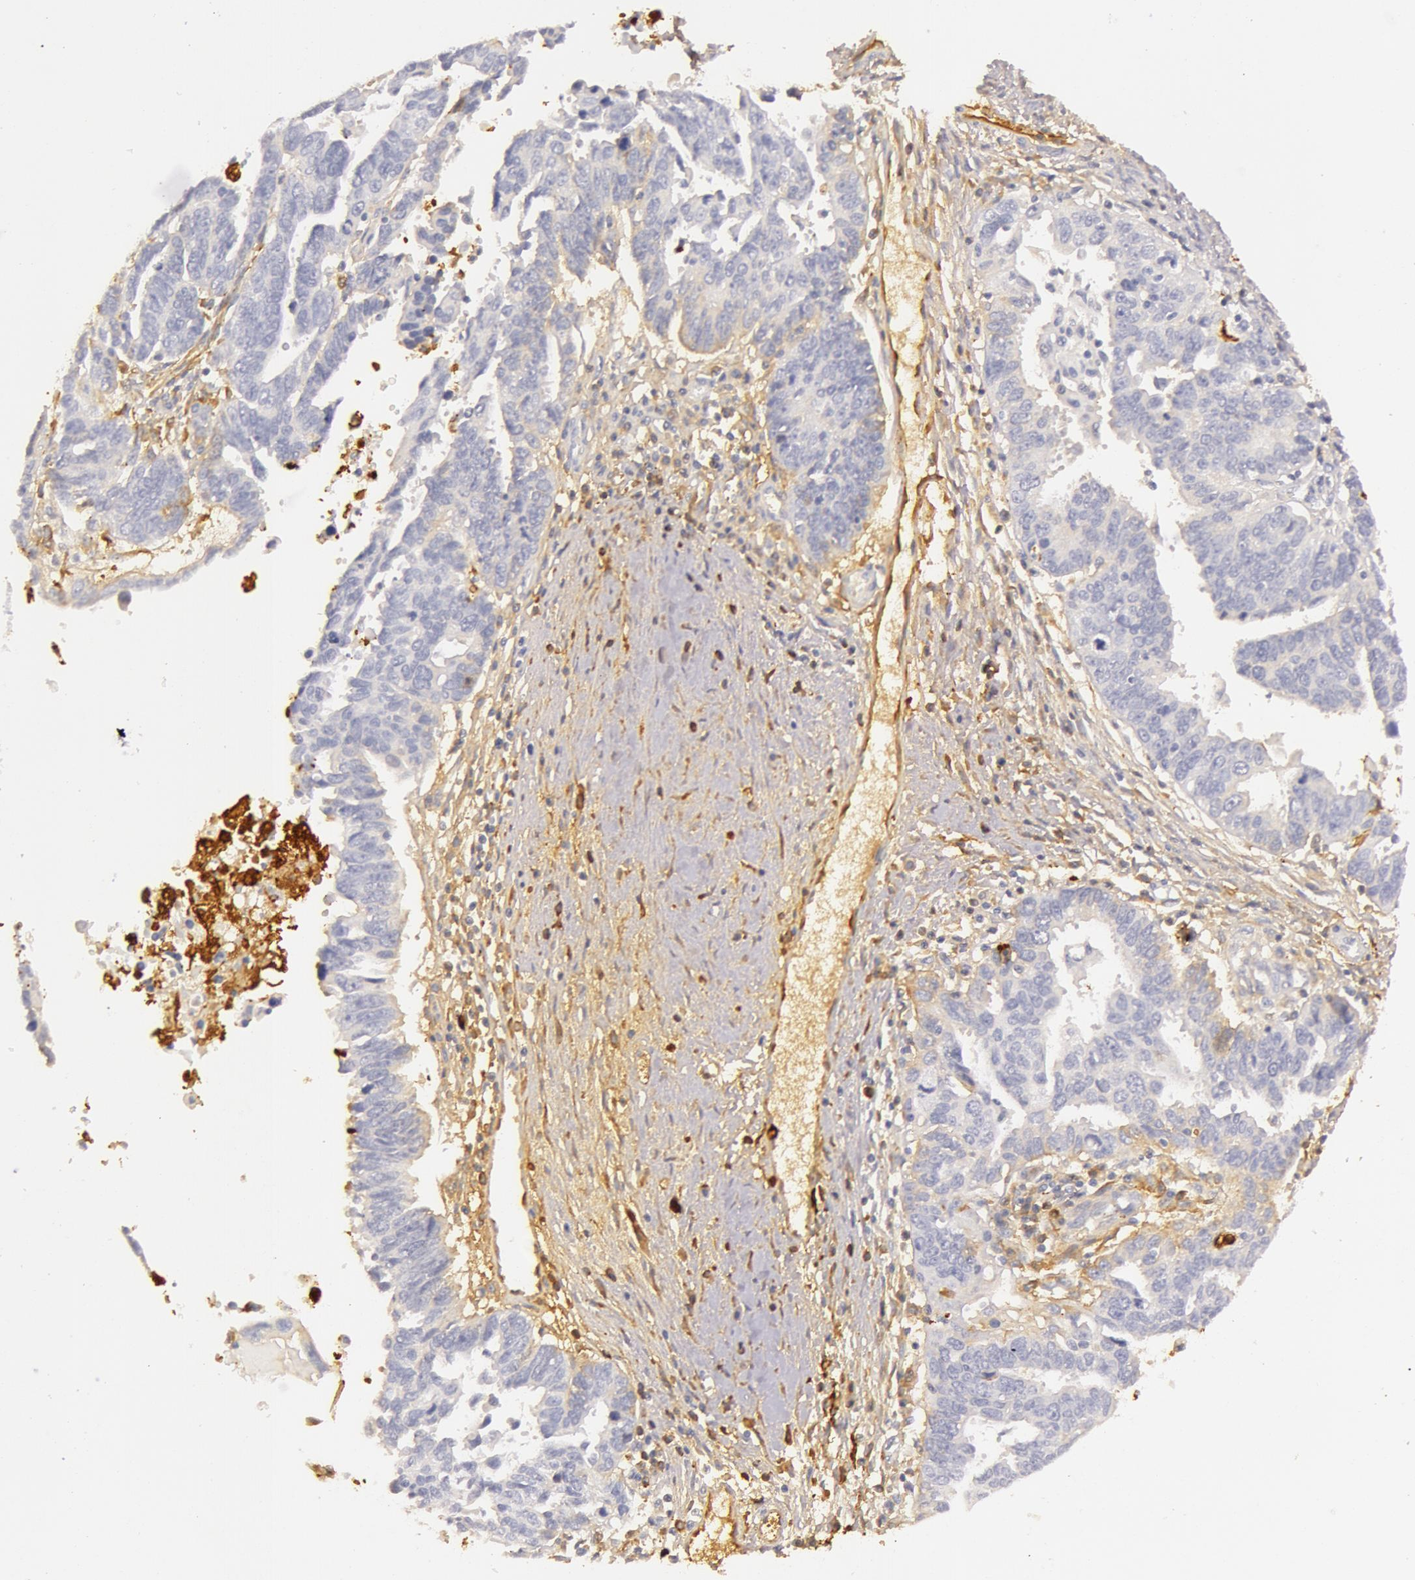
{"staining": {"intensity": "weak", "quantity": "<25%", "location": "cytoplasmic/membranous"}, "tissue": "ovarian cancer", "cell_type": "Tumor cells", "image_type": "cancer", "snomed": [{"axis": "morphology", "description": "Carcinoma, endometroid"}, {"axis": "morphology", "description": "Cystadenocarcinoma, serous, NOS"}, {"axis": "topography", "description": "Ovary"}], "caption": "IHC of serous cystadenocarcinoma (ovarian) exhibits no expression in tumor cells.", "gene": "C4BPA", "patient": {"sex": "female", "age": 45}}